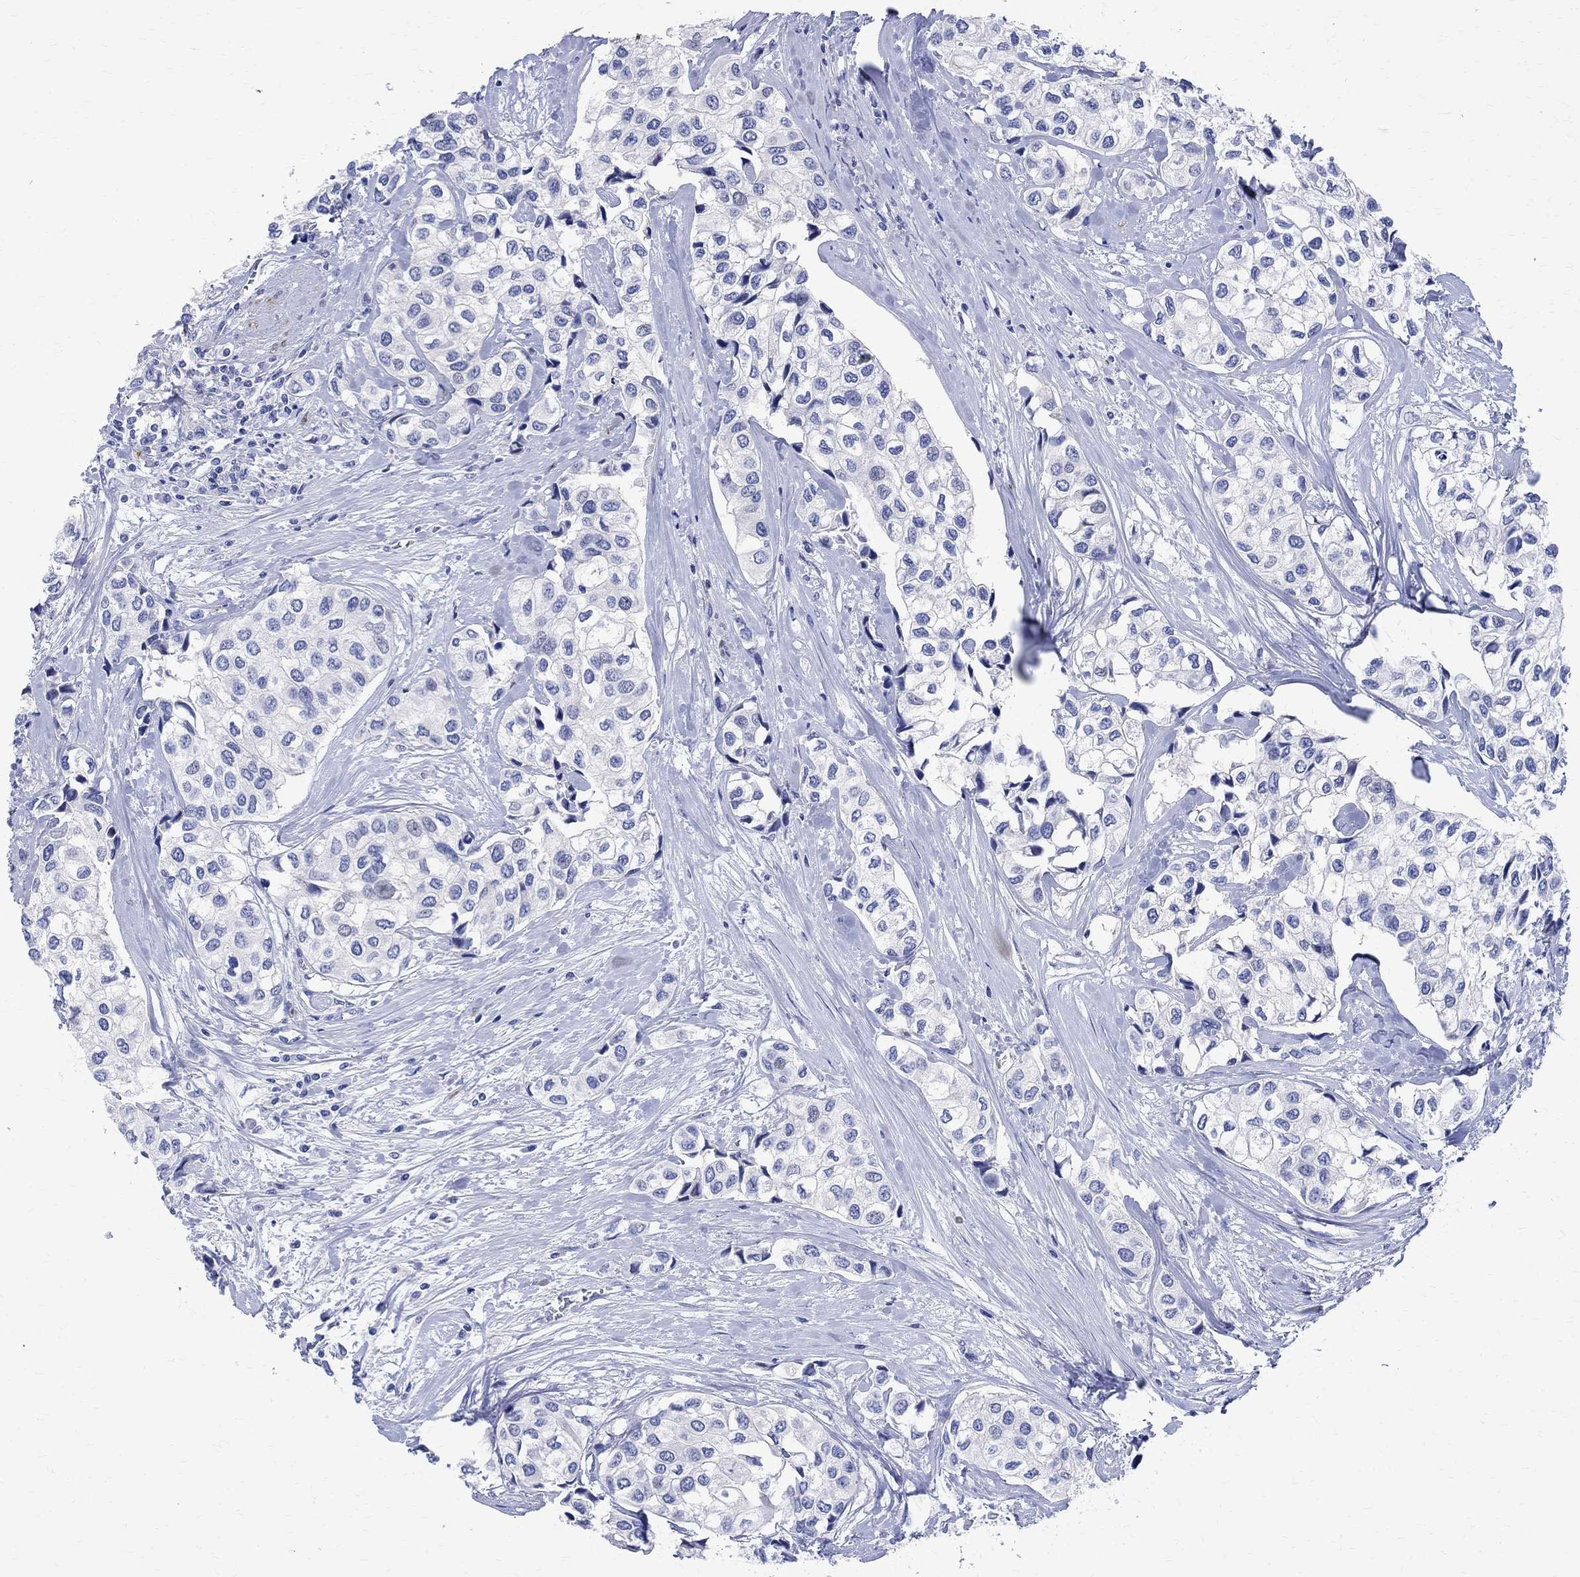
{"staining": {"intensity": "negative", "quantity": "none", "location": "none"}, "tissue": "urothelial cancer", "cell_type": "Tumor cells", "image_type": "cancer", "snomed": [{"axis": "morphology", "description": "Urothelial carcinoma, High grade"}, {"axis": "topography", "description": "Urinary bladder"}], "caption": "A high-resolution photomicrograph shows IHC staining of high-grade urothelial carcinoma, which shows no significant expression in tumor cells.", "gene": "PARVB", "patient": {"sex": "male", "age": 73}}